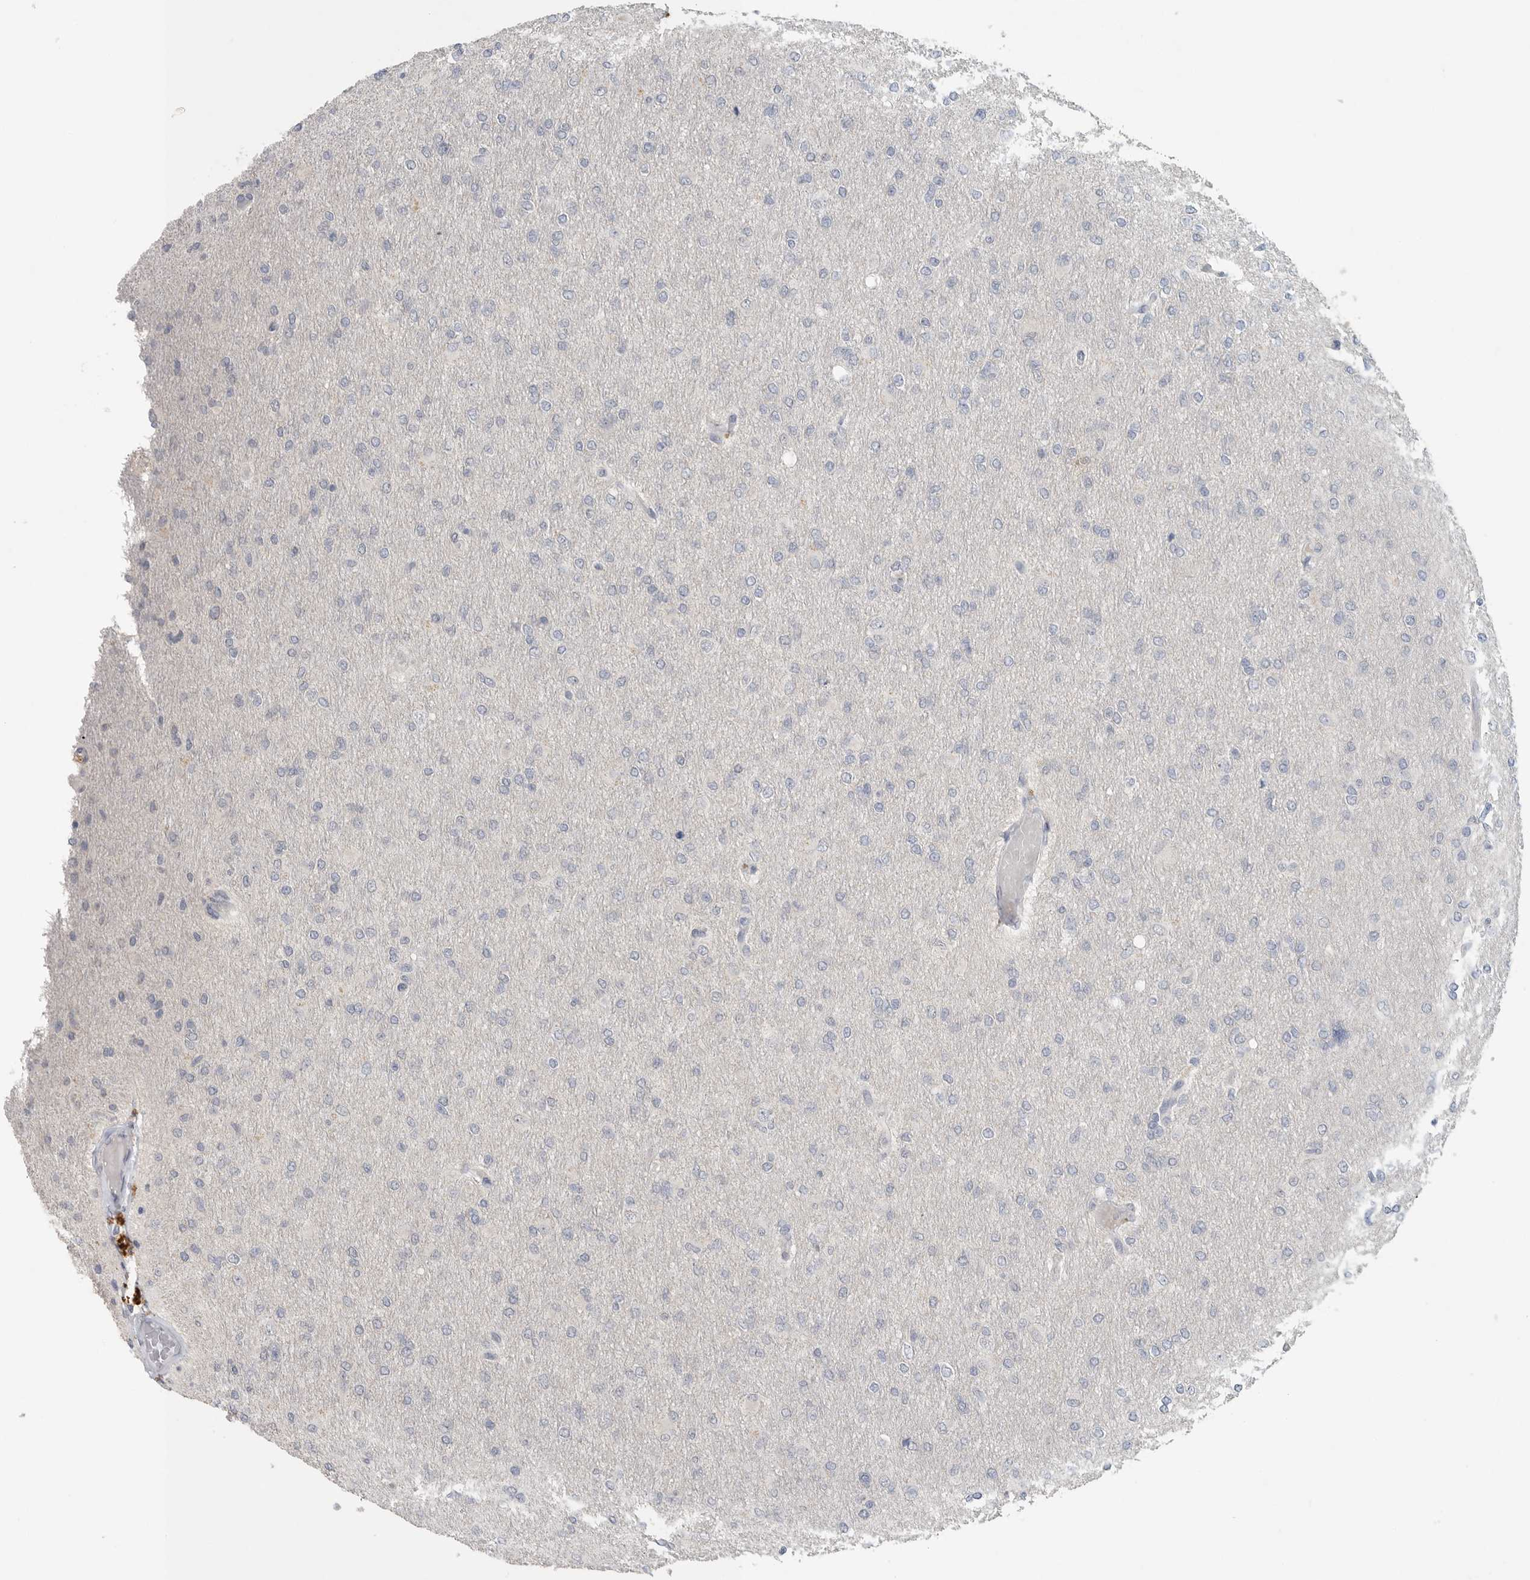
{"staining": {"intensity": "negative", "quantity": "none", "location": "none"}, "tissue": "glioma", "cell_type": "Tumor cells", "image_type": "cancer", "snomed": [{"axis": "morphology", "description": "Glioma, malignant, High grade"}, {"axis": "topography", "description": "Cerebral cortex"}], "caption": "Glioma stained for a protein using immunohistochemistry displays no expression tumor cells.", "gene": "REG4", "patient": {"sex": "female", "age": 36}}